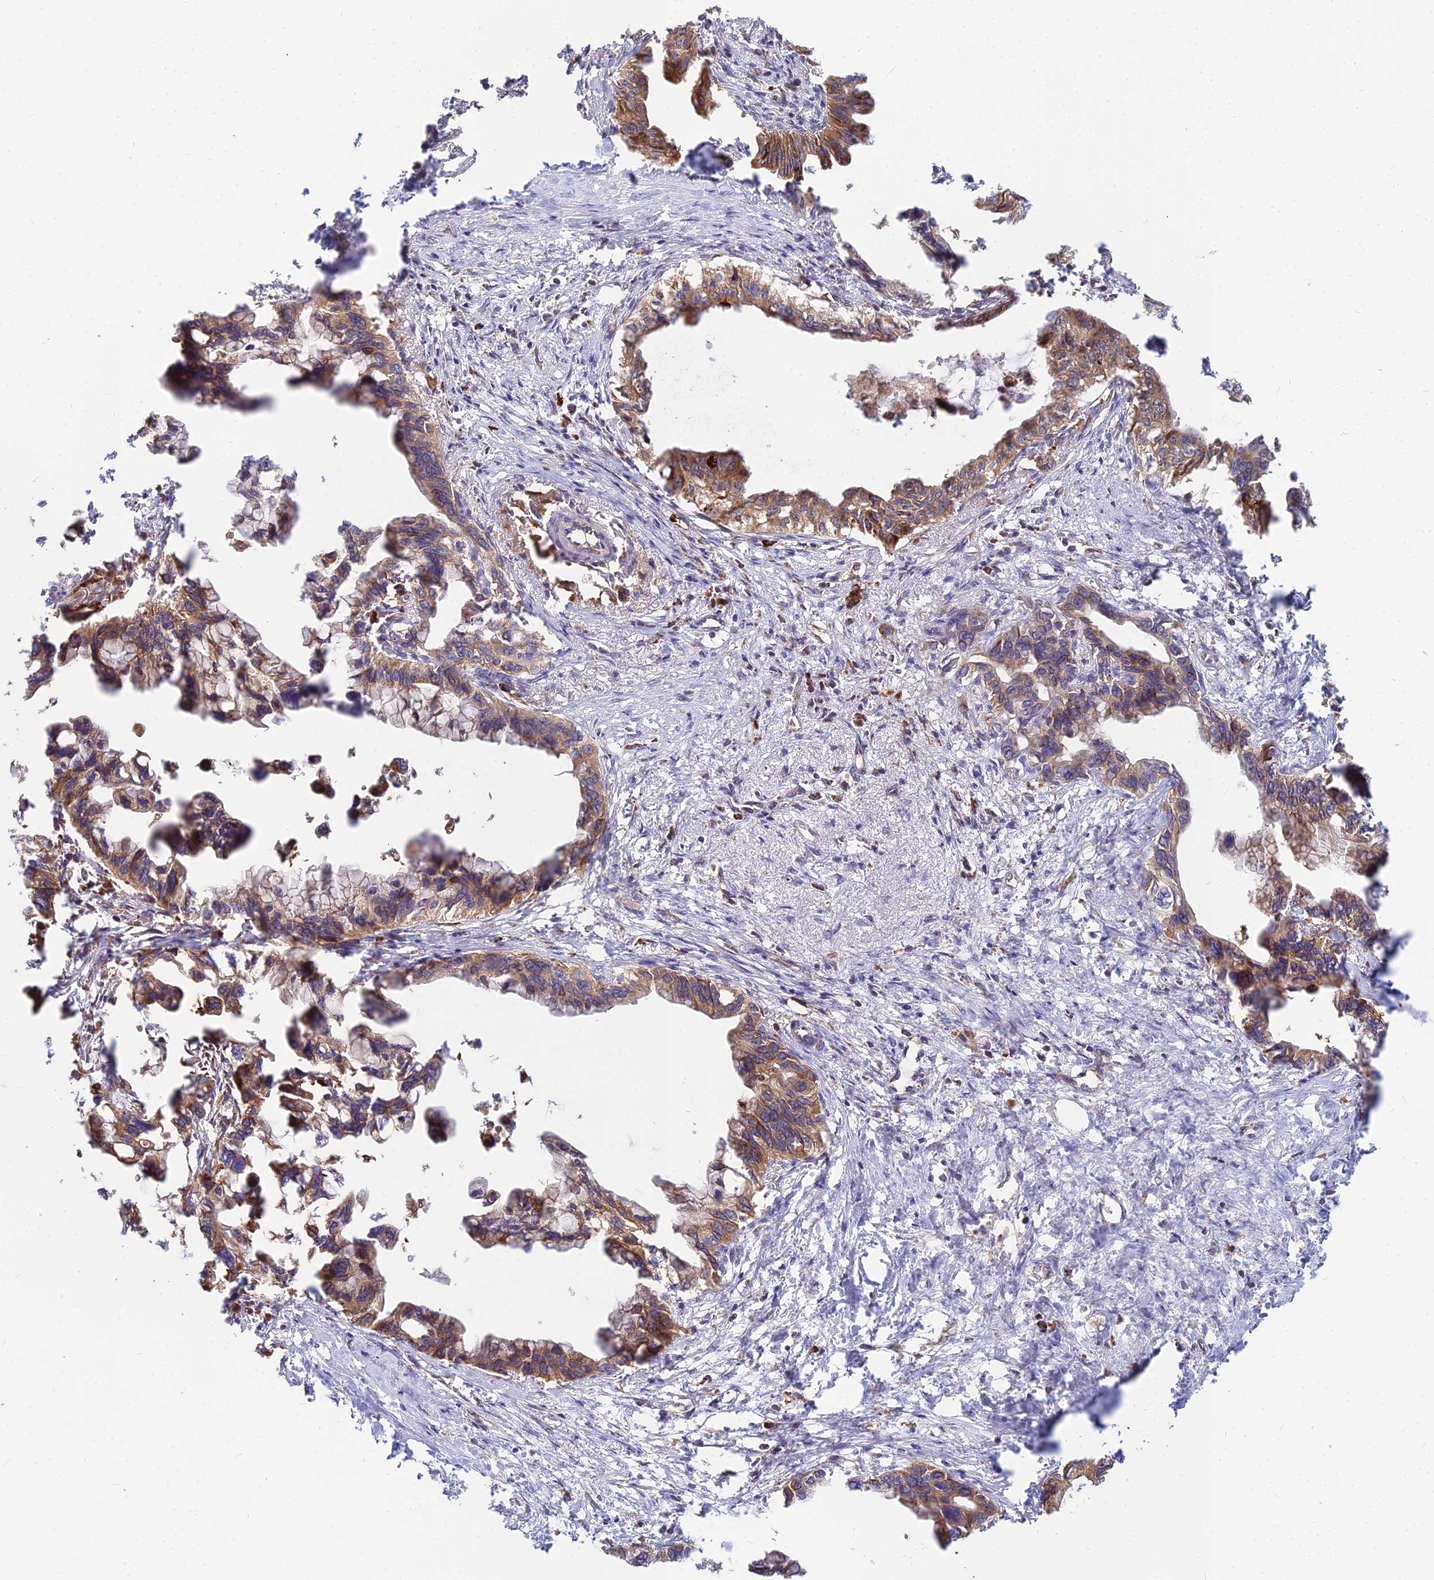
{"staining": {"intensity": "moderate", "quantity": ">75%", "location": "cytoplasmic/membranous"}, "tissue": "pancreatic cancer", "cell_type": "Tumor cells", "image_type": "cancer", "snomed": [{"axis": "morphology", "description": "Adenocarcinoma, NOS"}, {"axis": "topography", "description": "Pancreas"}], "caption": "About >75% of tumor cells in human pancreatic cancer (adenocarcinoma) display moderate cytoplasmic/membranous protein positivity as visualized by brown immunohistochemical staining.", "gene": "CCT6B", "patient": {"sex": "female", "age": 83}}